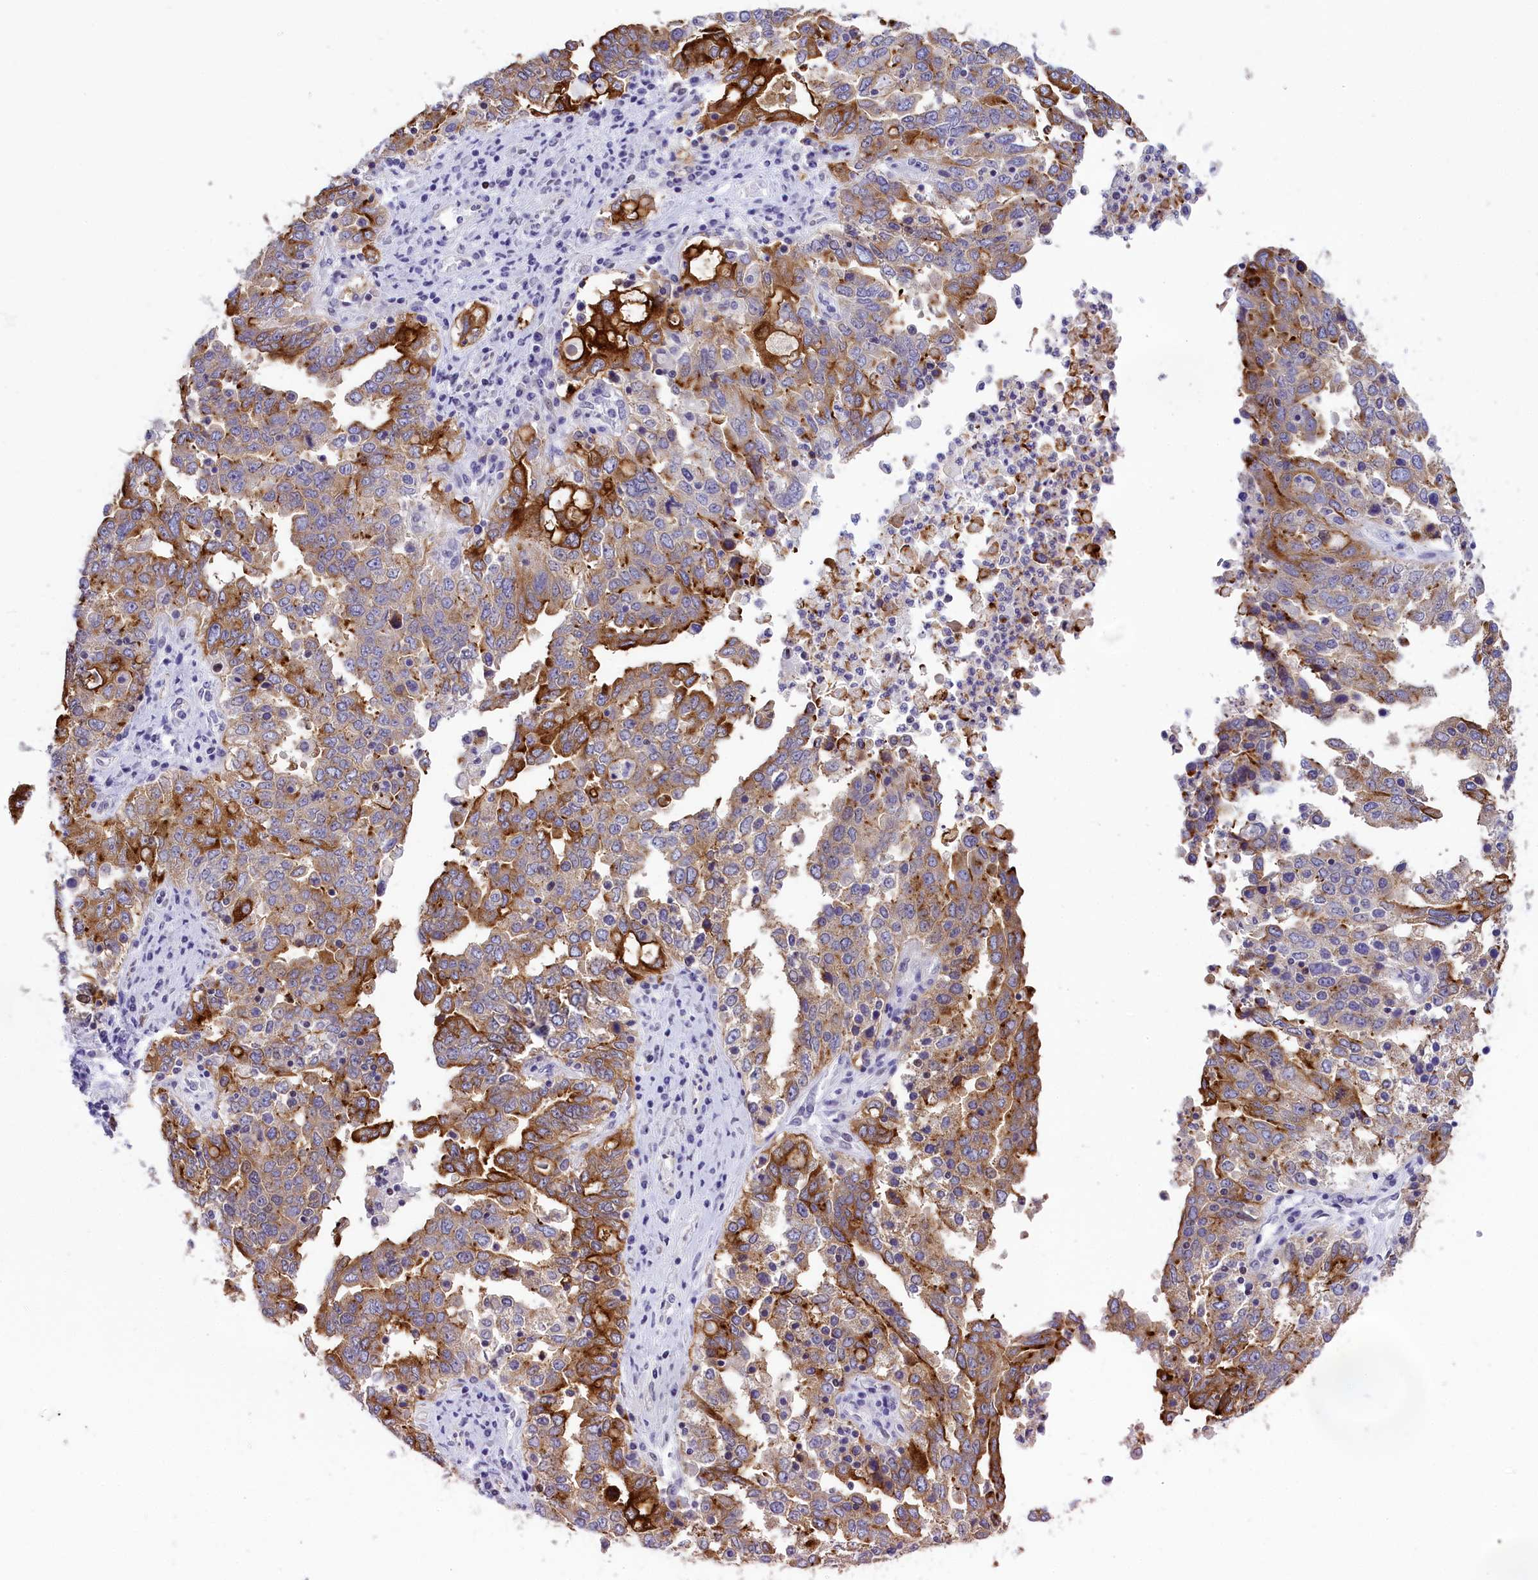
{"staining": {"intensity": "strong", "quantity": "25%-75%", "location": "cytoplasmic/membranous"}, "tissue": "ovarian cancer", "cell_type": "Tumor cells", "image_type": "cancer", "snomed": [{"axis": "morphology", "description": "Carcinoma, endometroid"}, {"axis": "topography", "description": "Ovary"}], "caption": "An immunohistochemistry histopathology image of tumor tissue is shown. Protein staining in brown shows strong cytoplasmic/membranous positivity in endometroid carcinoma (ovarian) within tumor cells. The protein is shown in brown color, while the nuclei are stained blue.", "gene": "SPIRE2", "patient": {"sex": "female", "age": 62}}